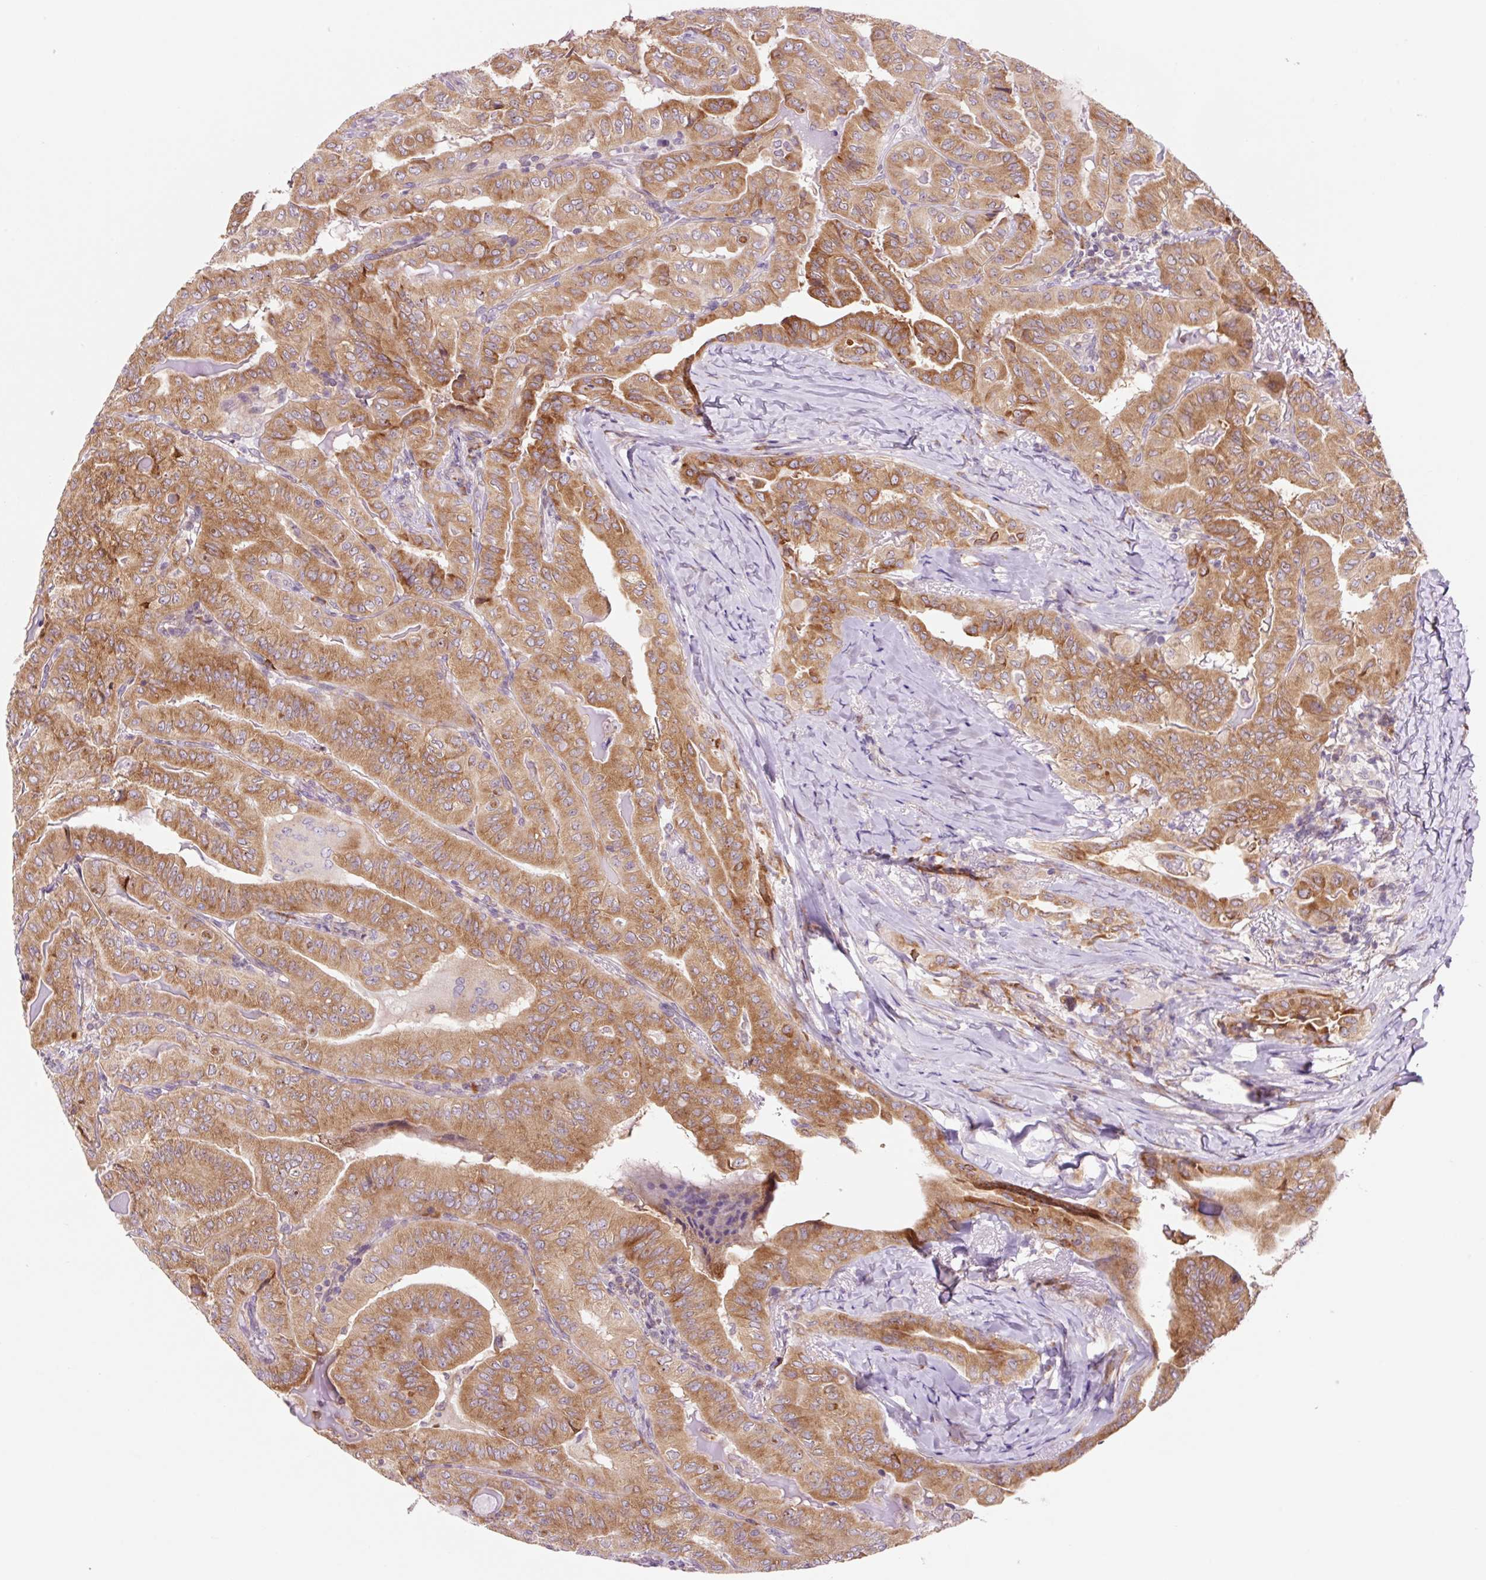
{"staining": {"intensity": "moderate", "quantity": ">75%", "location": "cytoplasmic/membranous"}, "tissue": "thyroid cancer", "cell_type": "Tumor cells", "image_type": "cancer", "snomed": [{"axis": "morphology", "description": "Papillary adenocarcinoma, NOS"}, {"axis": "topography", "description": "Thyroid gland"}], "caption": "Brown immunohistochemical staining in human papillary adenocarcinoma (thyroid) shows moderate cytoplasmic/membranous expression in approximately >75% of tumor cells.", "gene": "RPL41", "patient": {"sex": "female", "age": 68}}